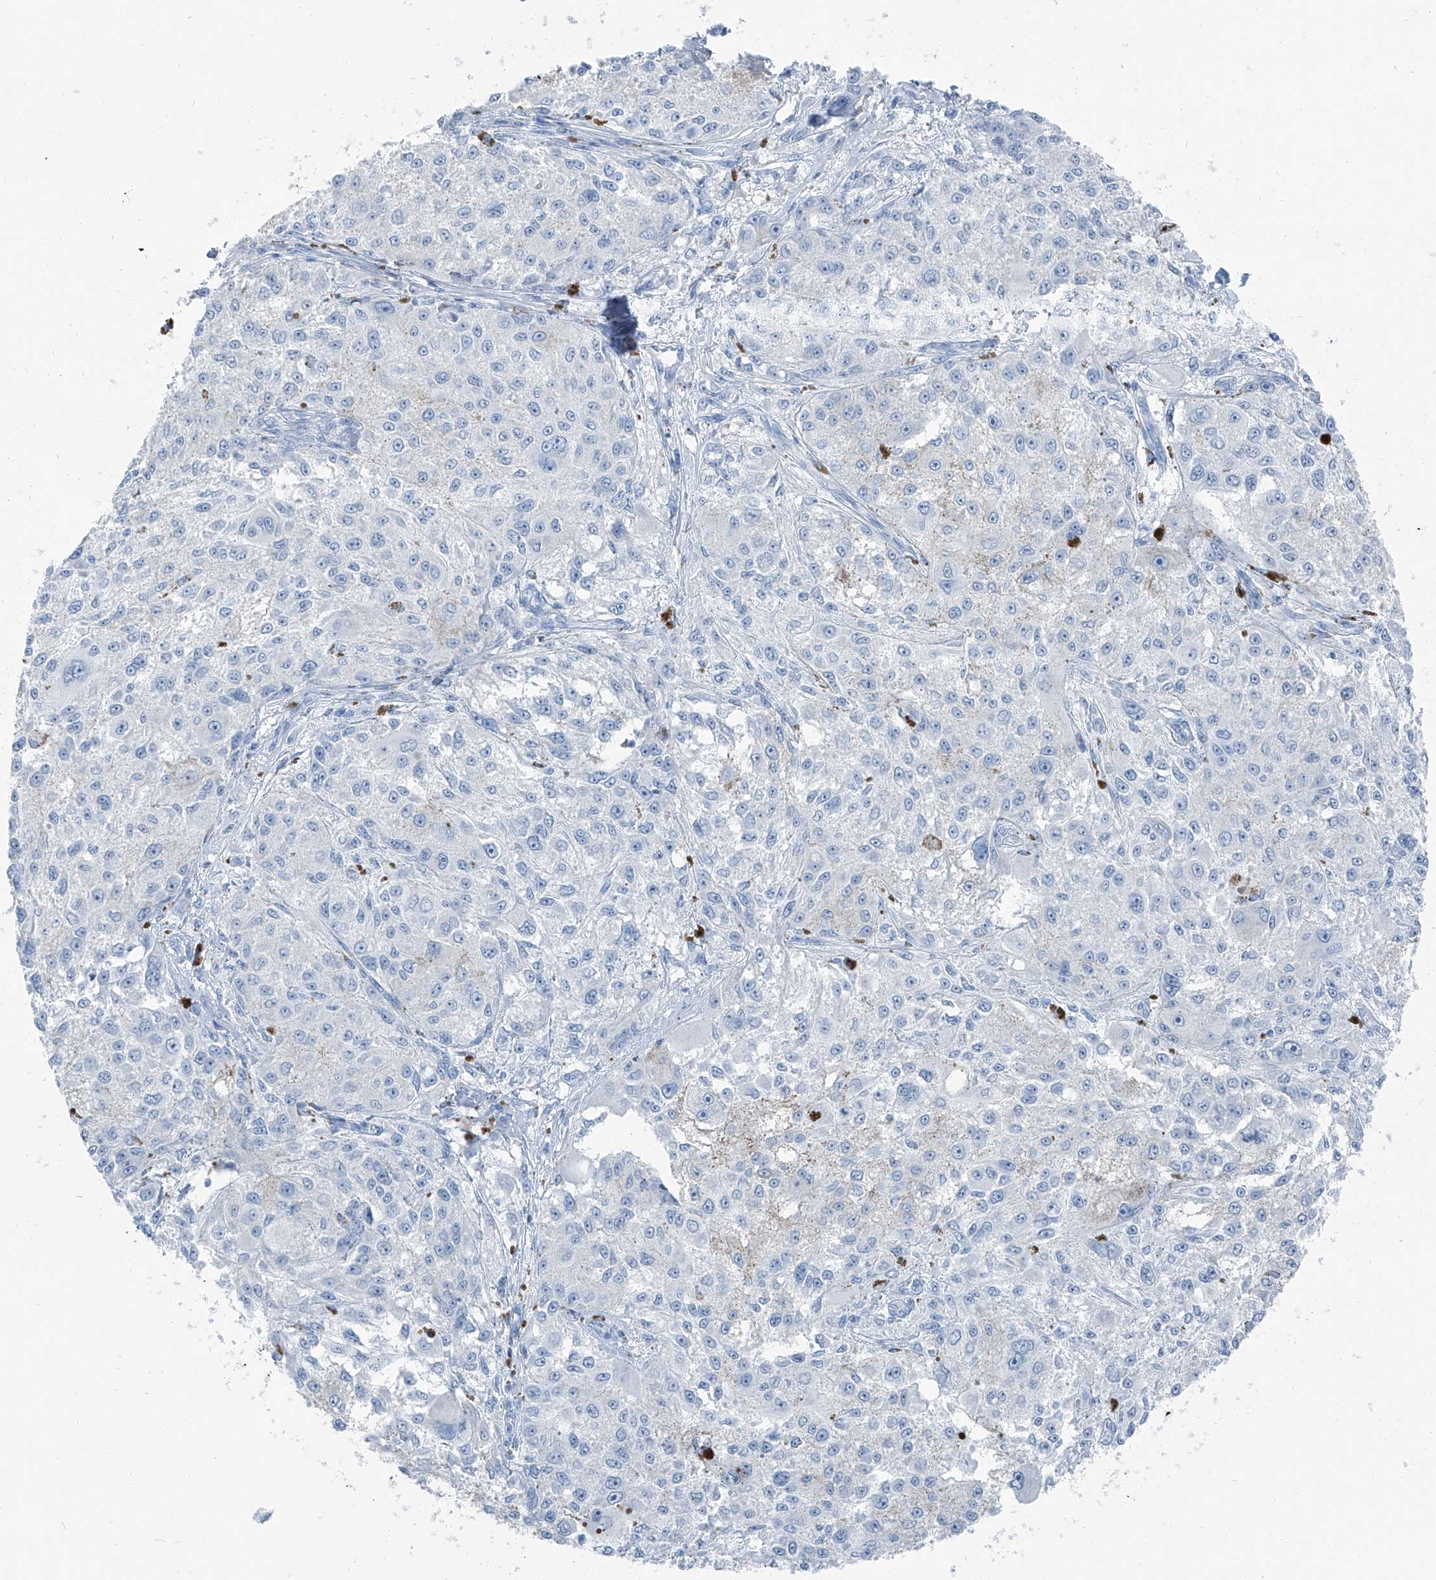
{"staining": {"intensity": "negative", "quantity": "none", "location": "none"}, "tissue": "melanoma", "cell_type": "Tumor cells", "image_type": "cancer", "snomed": [{"axis": "morphology", "description": "Necrosis, NOS"}, {"axis": "morphology", "description": "Malignant melanoma, NOS"}, {"axis": "topography", "description": "Skin"}], "caption": "DAB (3,3'-diaminobenzidine) immunohistochemical staining of malignant melanoma displays no significant expression in tumor cells. (DAB immunohistochemistry visualized using brightfield microscopy, high magnification).", "gene": "RGN", "patient": {"sex": "female", "age": 87}}